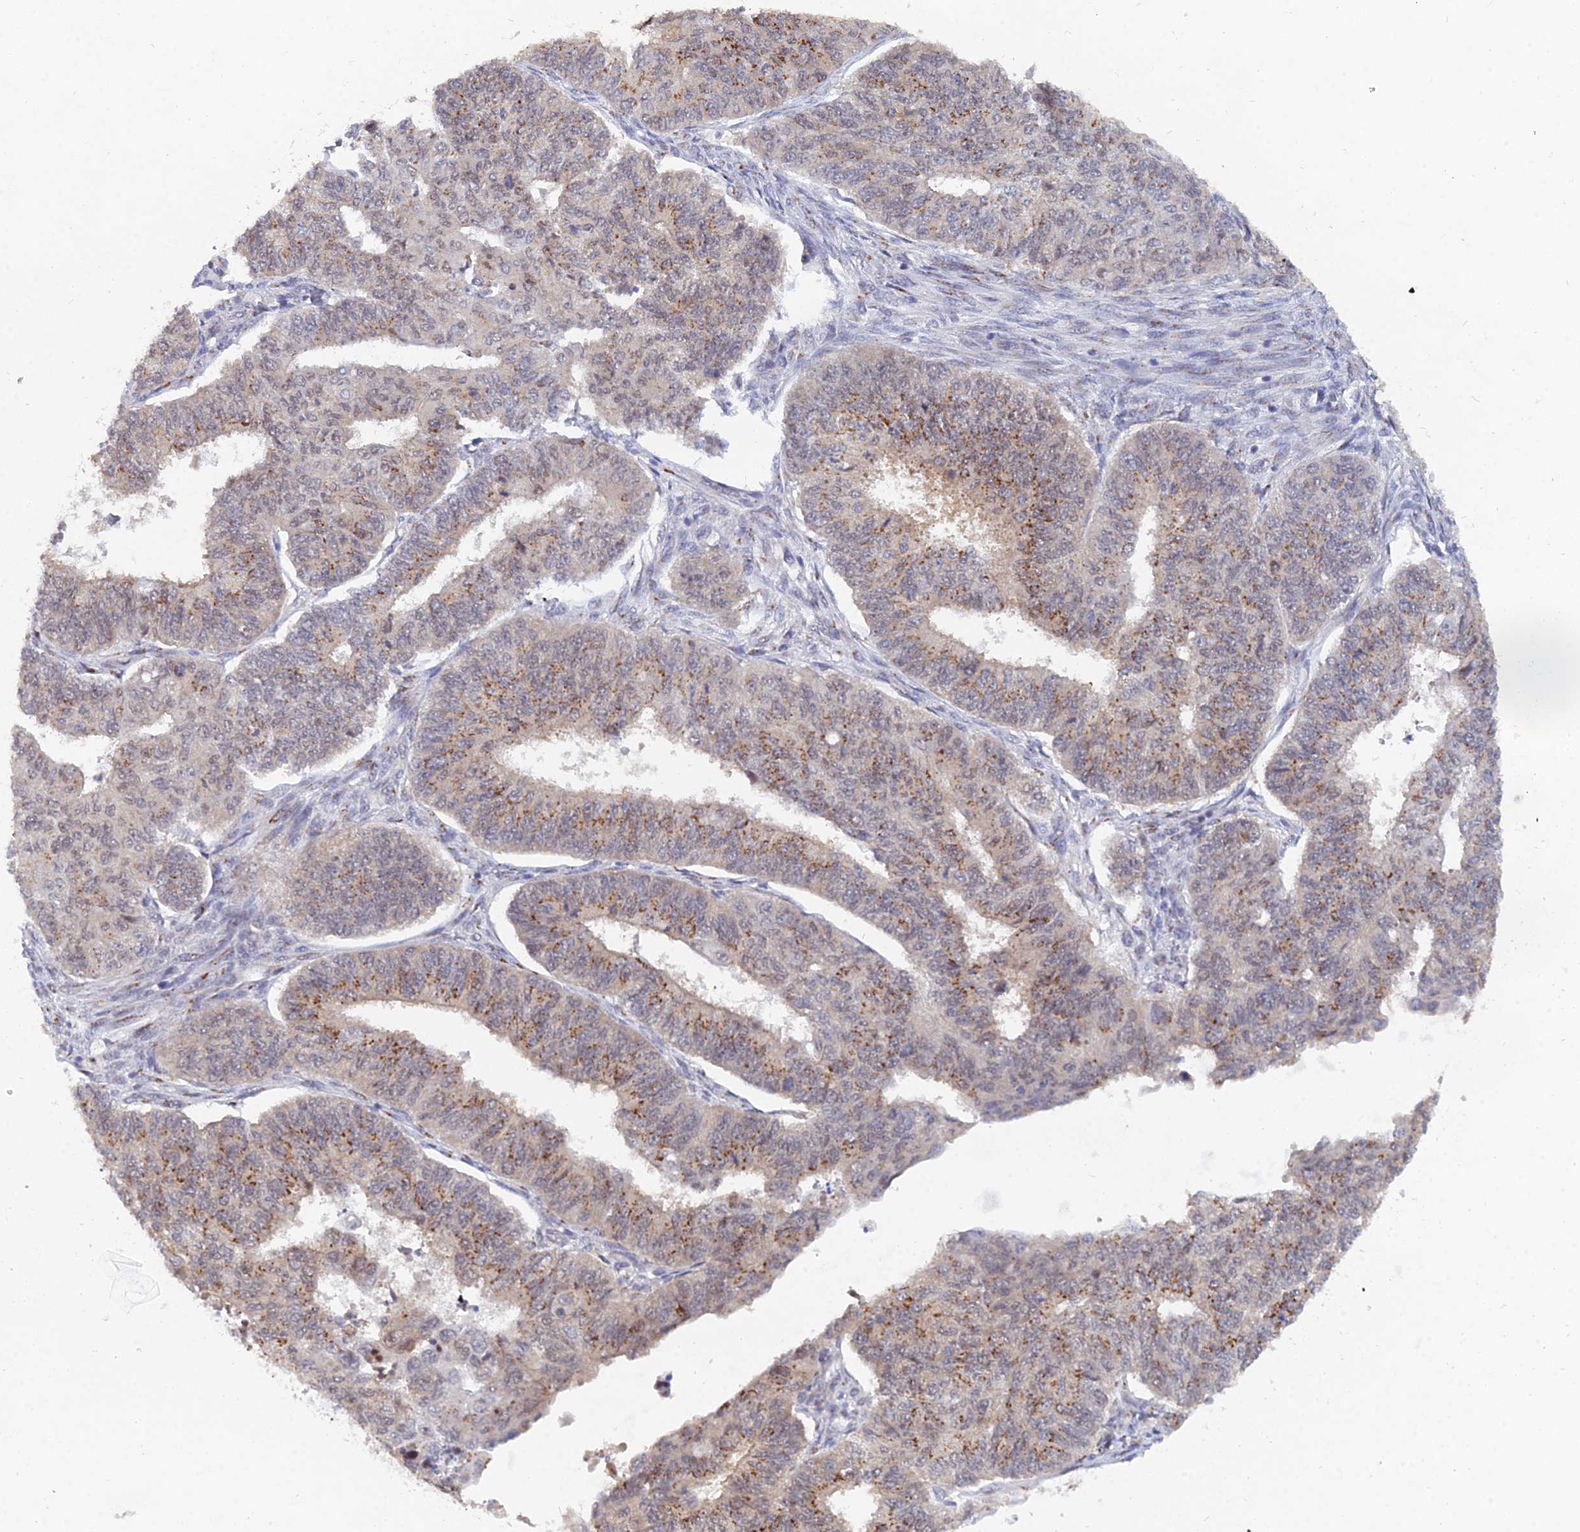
{"staining": {"intensity": "moderate", "quantity": ">75%", "location": "cytoplasmic/membranous,nuclear"}, "tissue": "endometrial cancer", "cell_type": "Tumor cells", "image_type": "cancer", "snomed": [{"axis": "morphology", "description": "Adenocarcinoma, NOS"}, {"axis": "topography", "description": "Endometrium"}], "caption": "Human endometrial cancer stained with a protein marker demonstrates moderate staining in tumor cells.", "gene": "THOC3", "patient": {"sex": "female", "age": 32}}